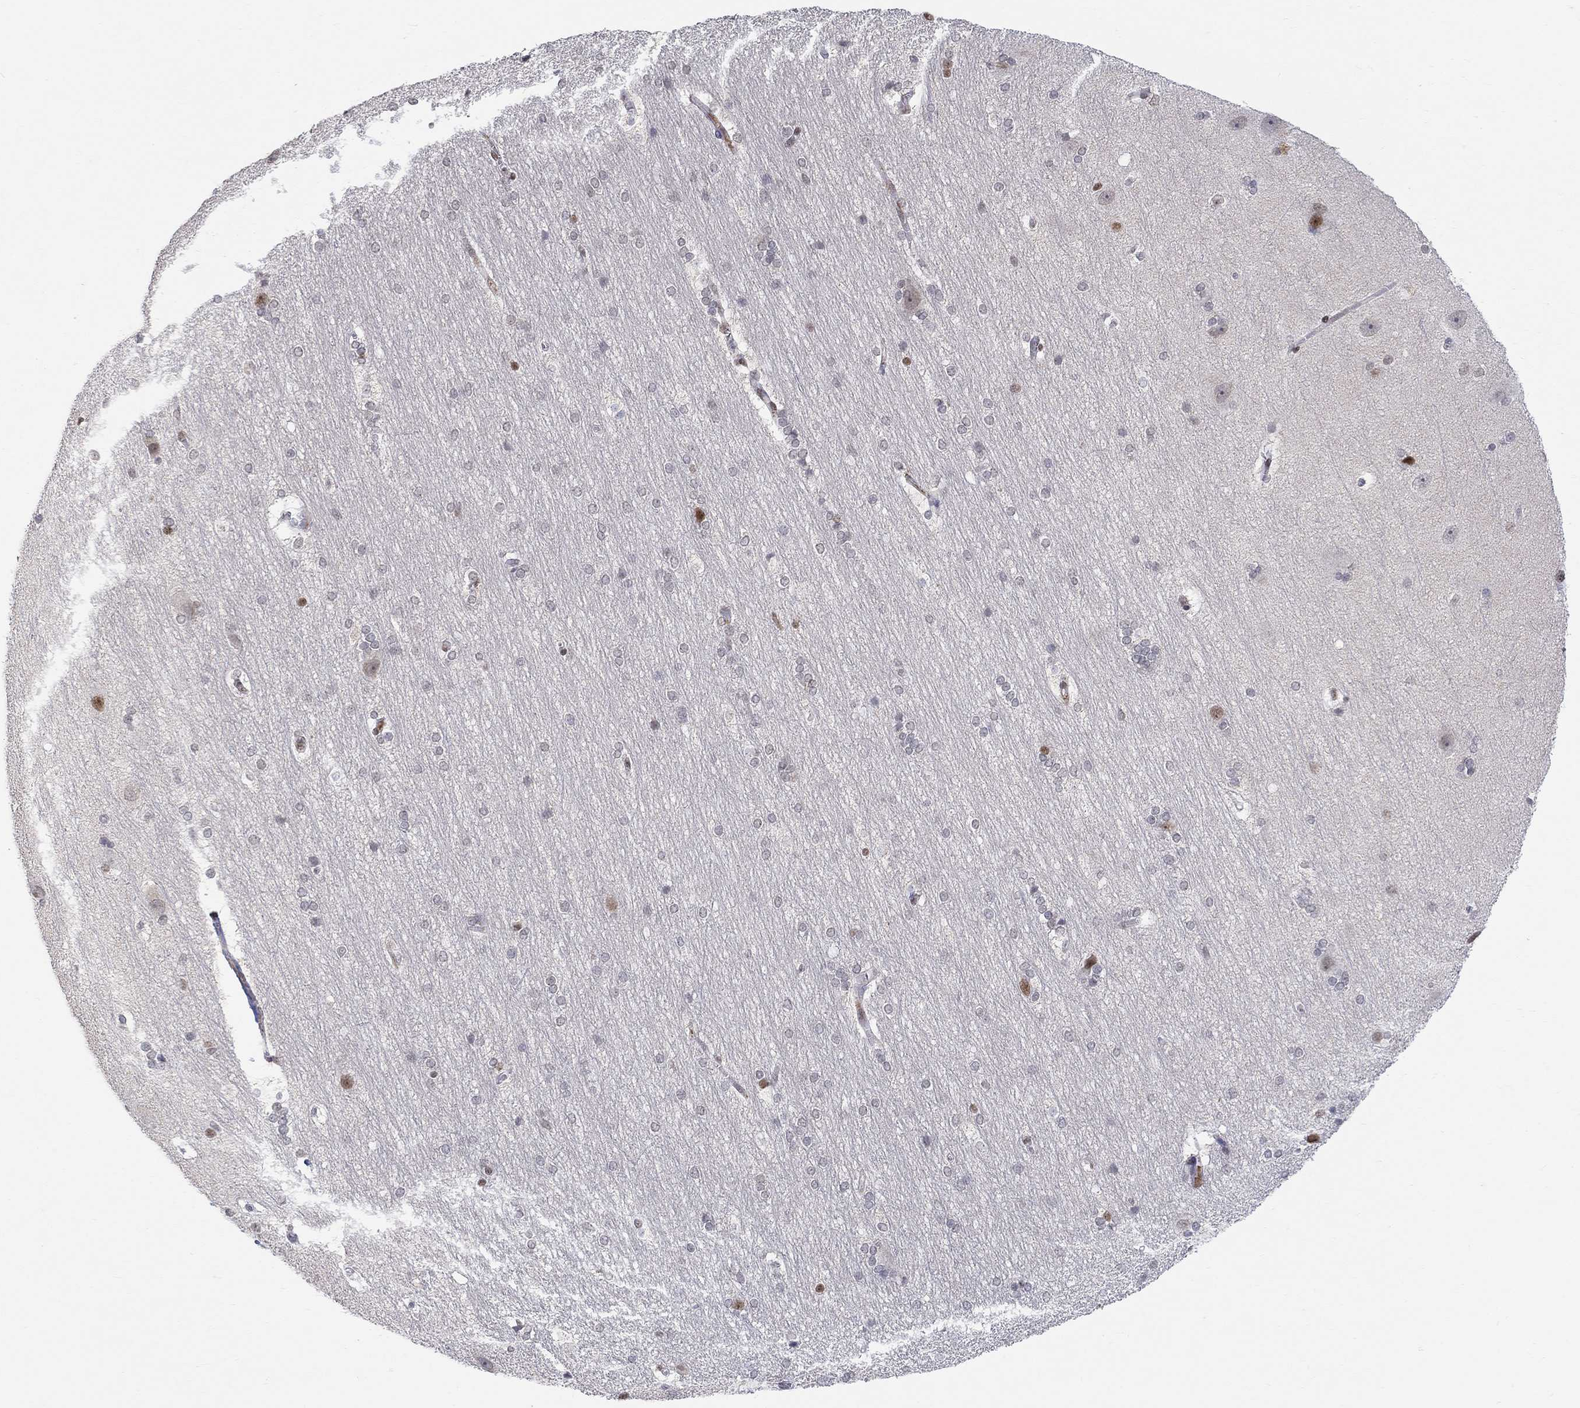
{"staining": {"intensity": "negative", "quantity": "none", "location": "none"}, "tissue": "hippocampus", "cell_type": "Glial cells", "image_type": "normal", "snomed": [{"axis": "morphology", "description": "Normal tissue, NOS"}, {"axis": "topography", "description": "Cerebral cortex"}, {"axis": "topography", "description": "Hippocampus"}], "caption": "DAB immunohistochemical staining of unremarkable hippocampus shows no significant staining in glial cells.", "gene": "KLF12", "patient": {"sex": "female", "age": 19}}